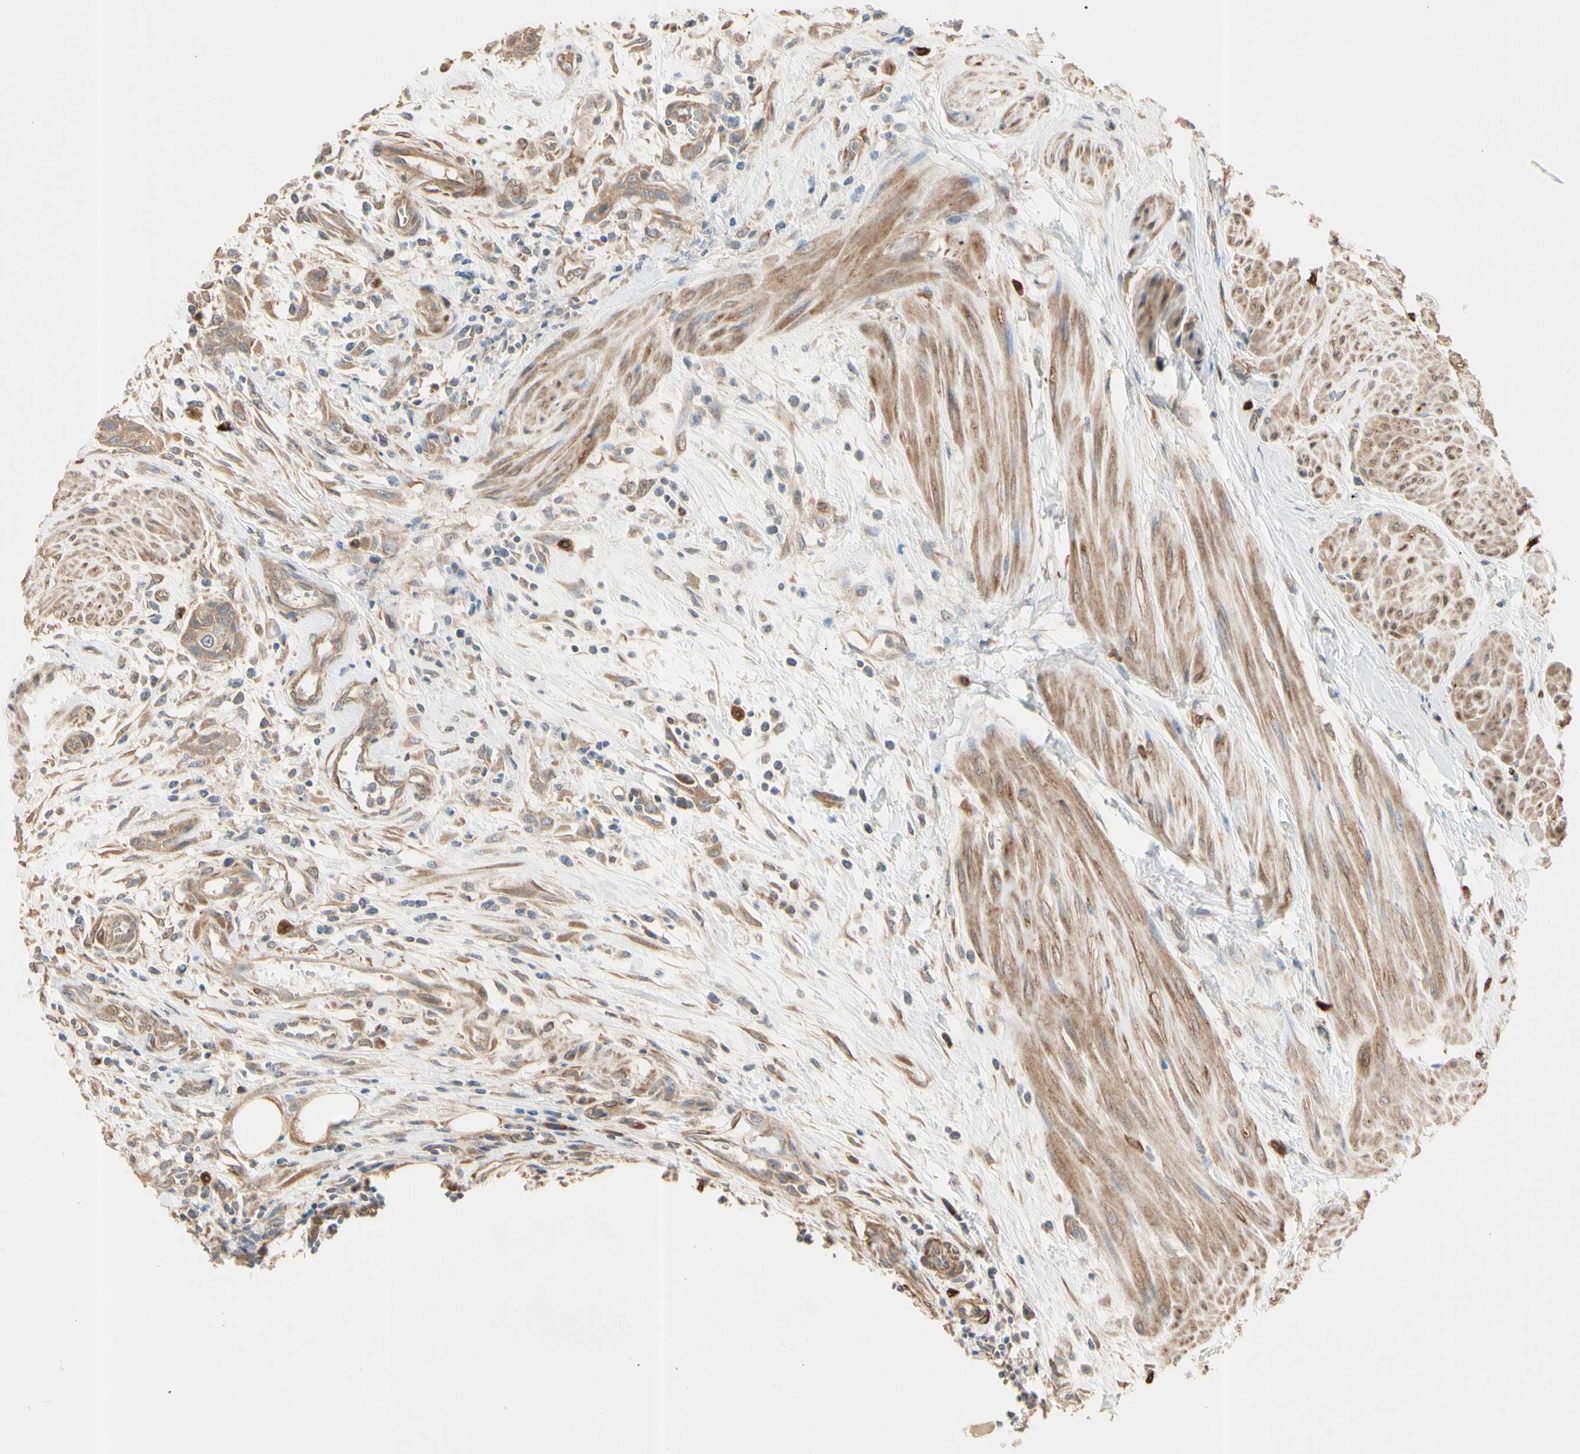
{"staining": {"intensity": "moderate", "quantity": ">75%", "location": "cytoplasmic/membranous"}, "tissue": "urothelial cancer", "cell_type": "Tumor cells", "image_type": "cancer", "snomed": [{"axis": "morphology", "description": "Urothelial carcinoma, High grade"}, {"axis": "topography", "description": "Urinary bladder"}], "caption": "About >75% of tumor cells in human urothelial carcinoma (high-grade) display moderate cytoplasmic/membranous protein staining as visualized by brown immunohistochemical staining.", "gene": "IRAG1", "patient": {"sex": "male", "age": 35}}